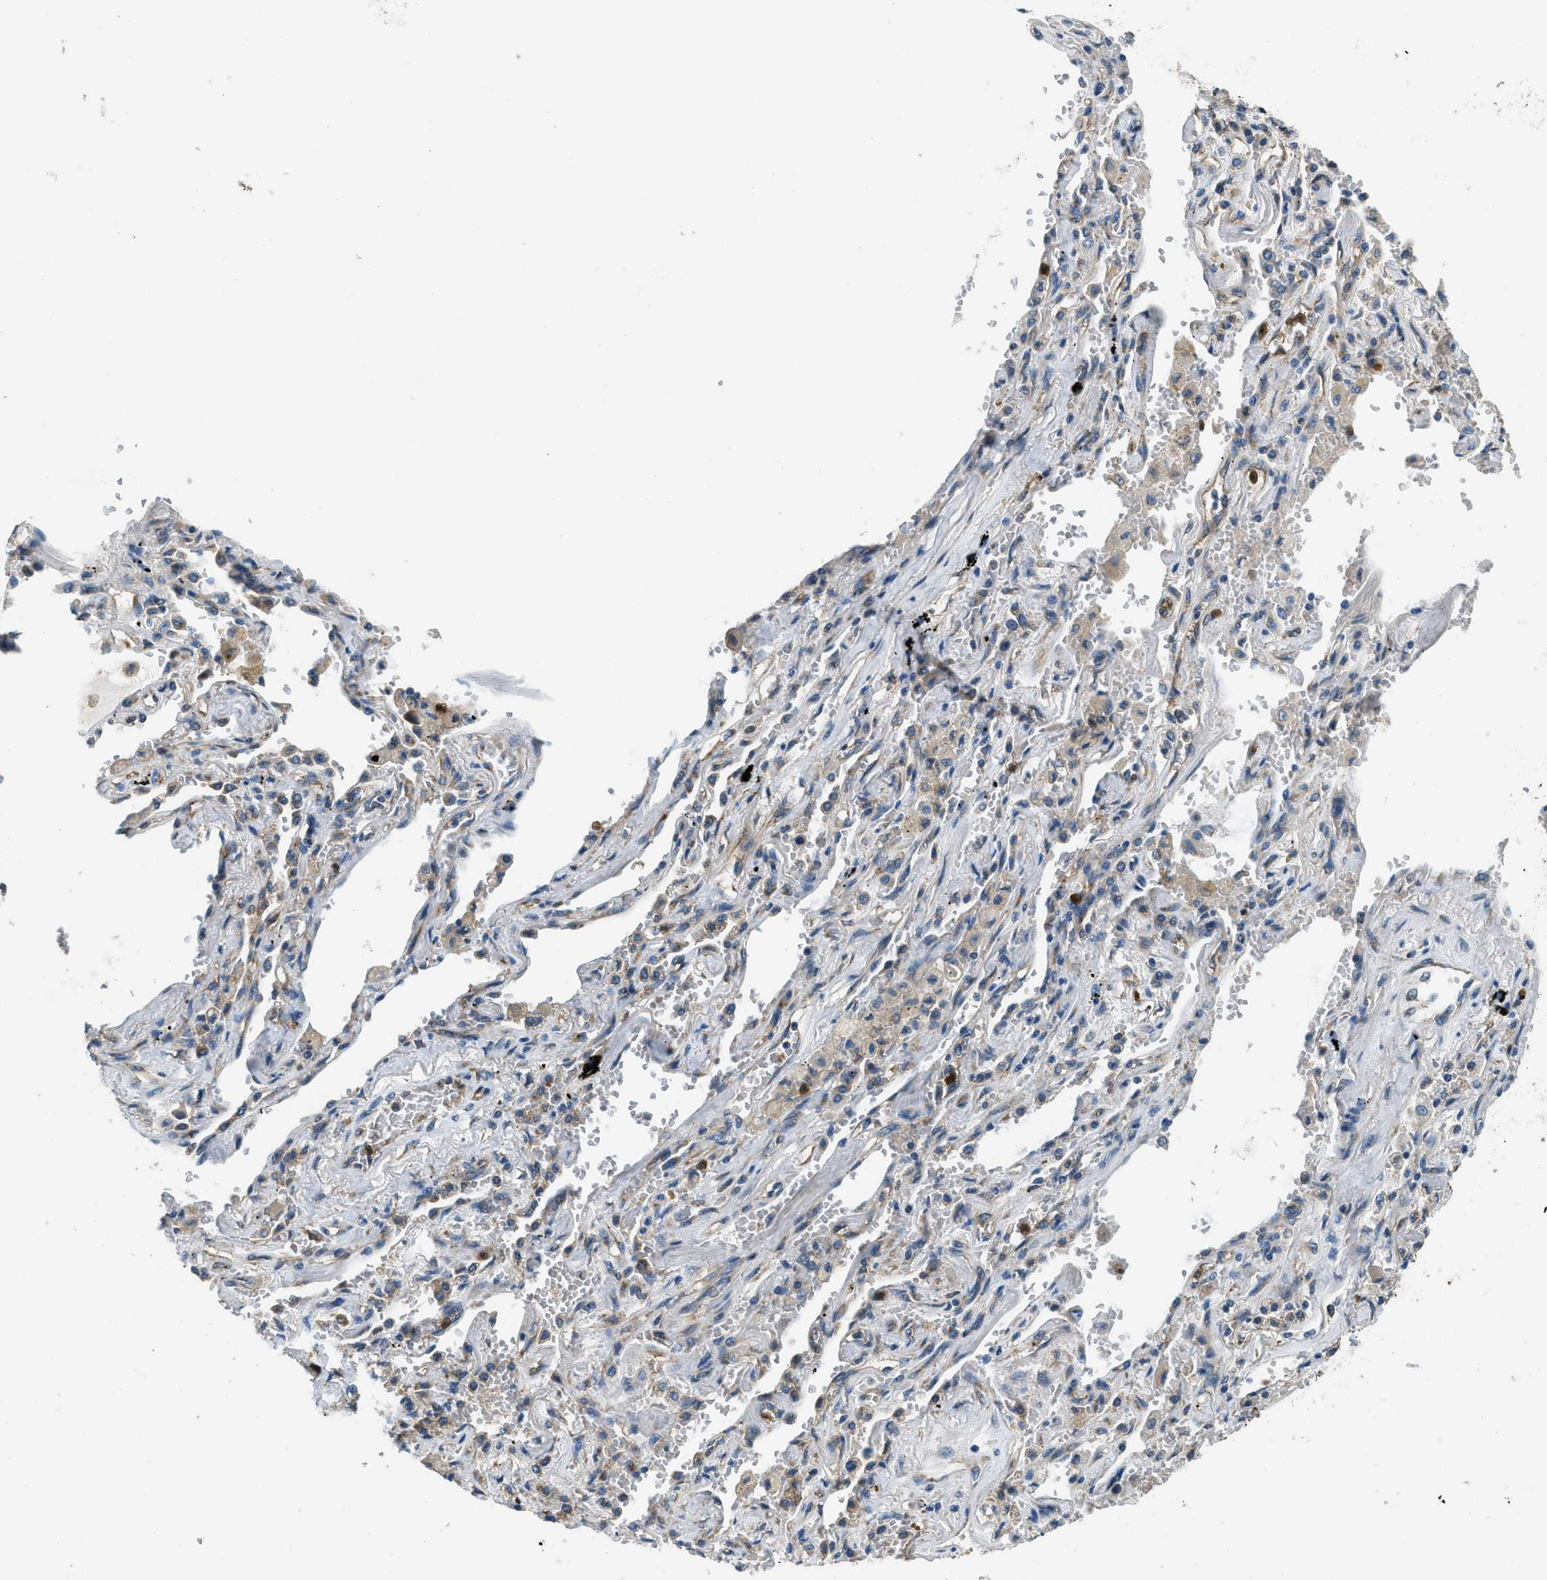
{"staining": {"intensity": "weak", "quantity": "<25%", "location": "cytoplasmic/membranous"}, "tissue": "lung cancer", "cell_type": "Tumor cells", "image_type": "cancer", "snomed": [{"axis": "morphology", "description": "Adenocarcinoma, NOS"}, {"axis": "topography", "description": "Lung"}], "caption": "Tumor cells show no significant staining in lung cancer (adenocarcinoma).", "gene": "GIMAP8", "patient": {"sex": "female", "age": 65}}